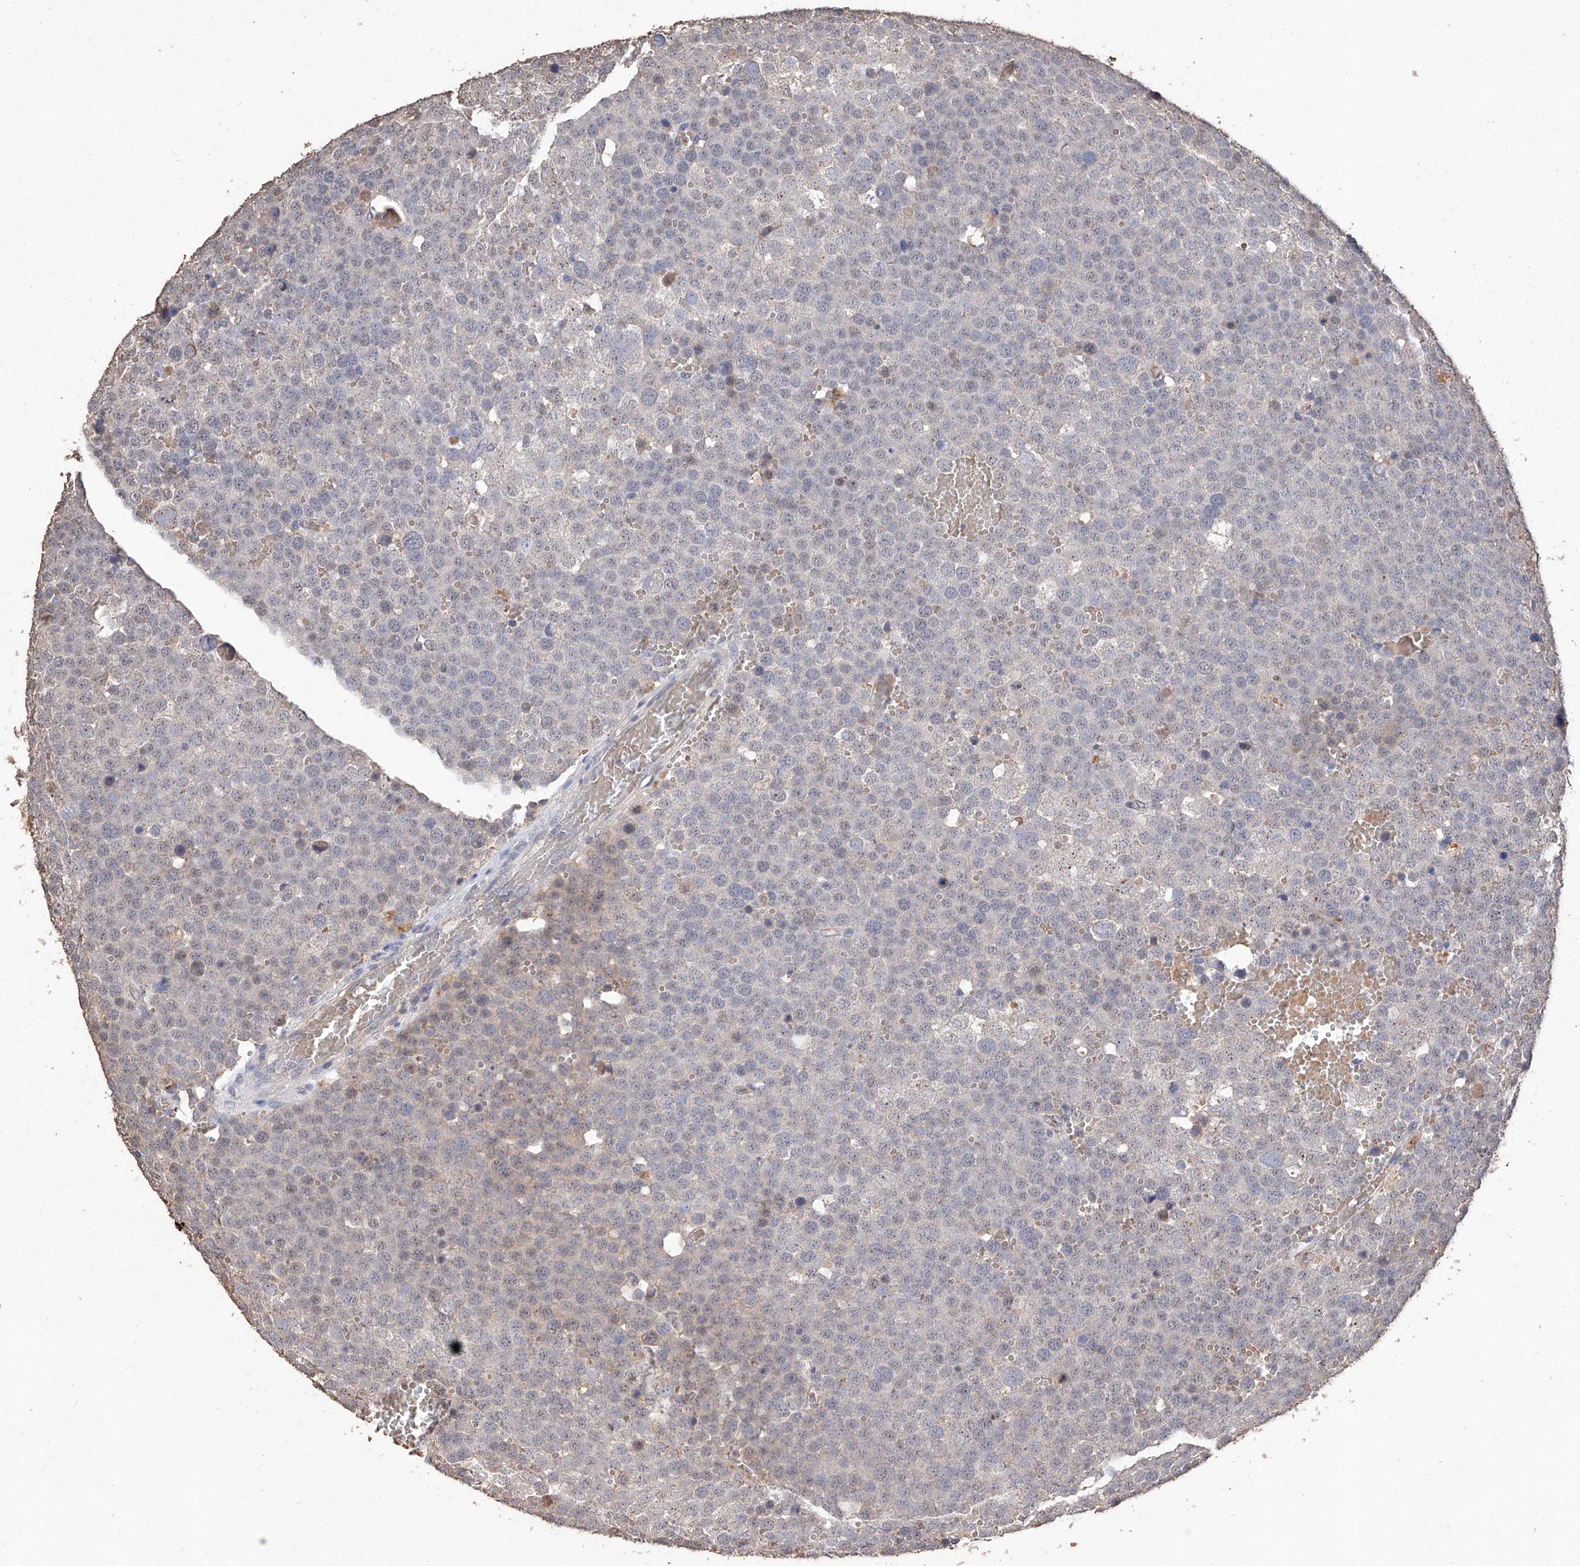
{"staining": {"intensity": "weak", "quantity": "<25%", "location": "cytoplasmic/membranous,nuclear"}, "tissue": "testis cancer", "cell_type": "Tumor cells", "image_type": "cancer", "snomed": [{"axis": "morphology", "description": "Seminoma, NOS"}, {"axis": "topography", "description": "Testis"}], "caption": "DAB immunohistochemical staining of testis cancer demonstrates no significant staining in tumor cells. The staining is performed using DAB brown chromogen with nuclei counter-stained in using hematoxylin.", "gene": "EML1", "patient": {"sex": "male", "age": 71}}